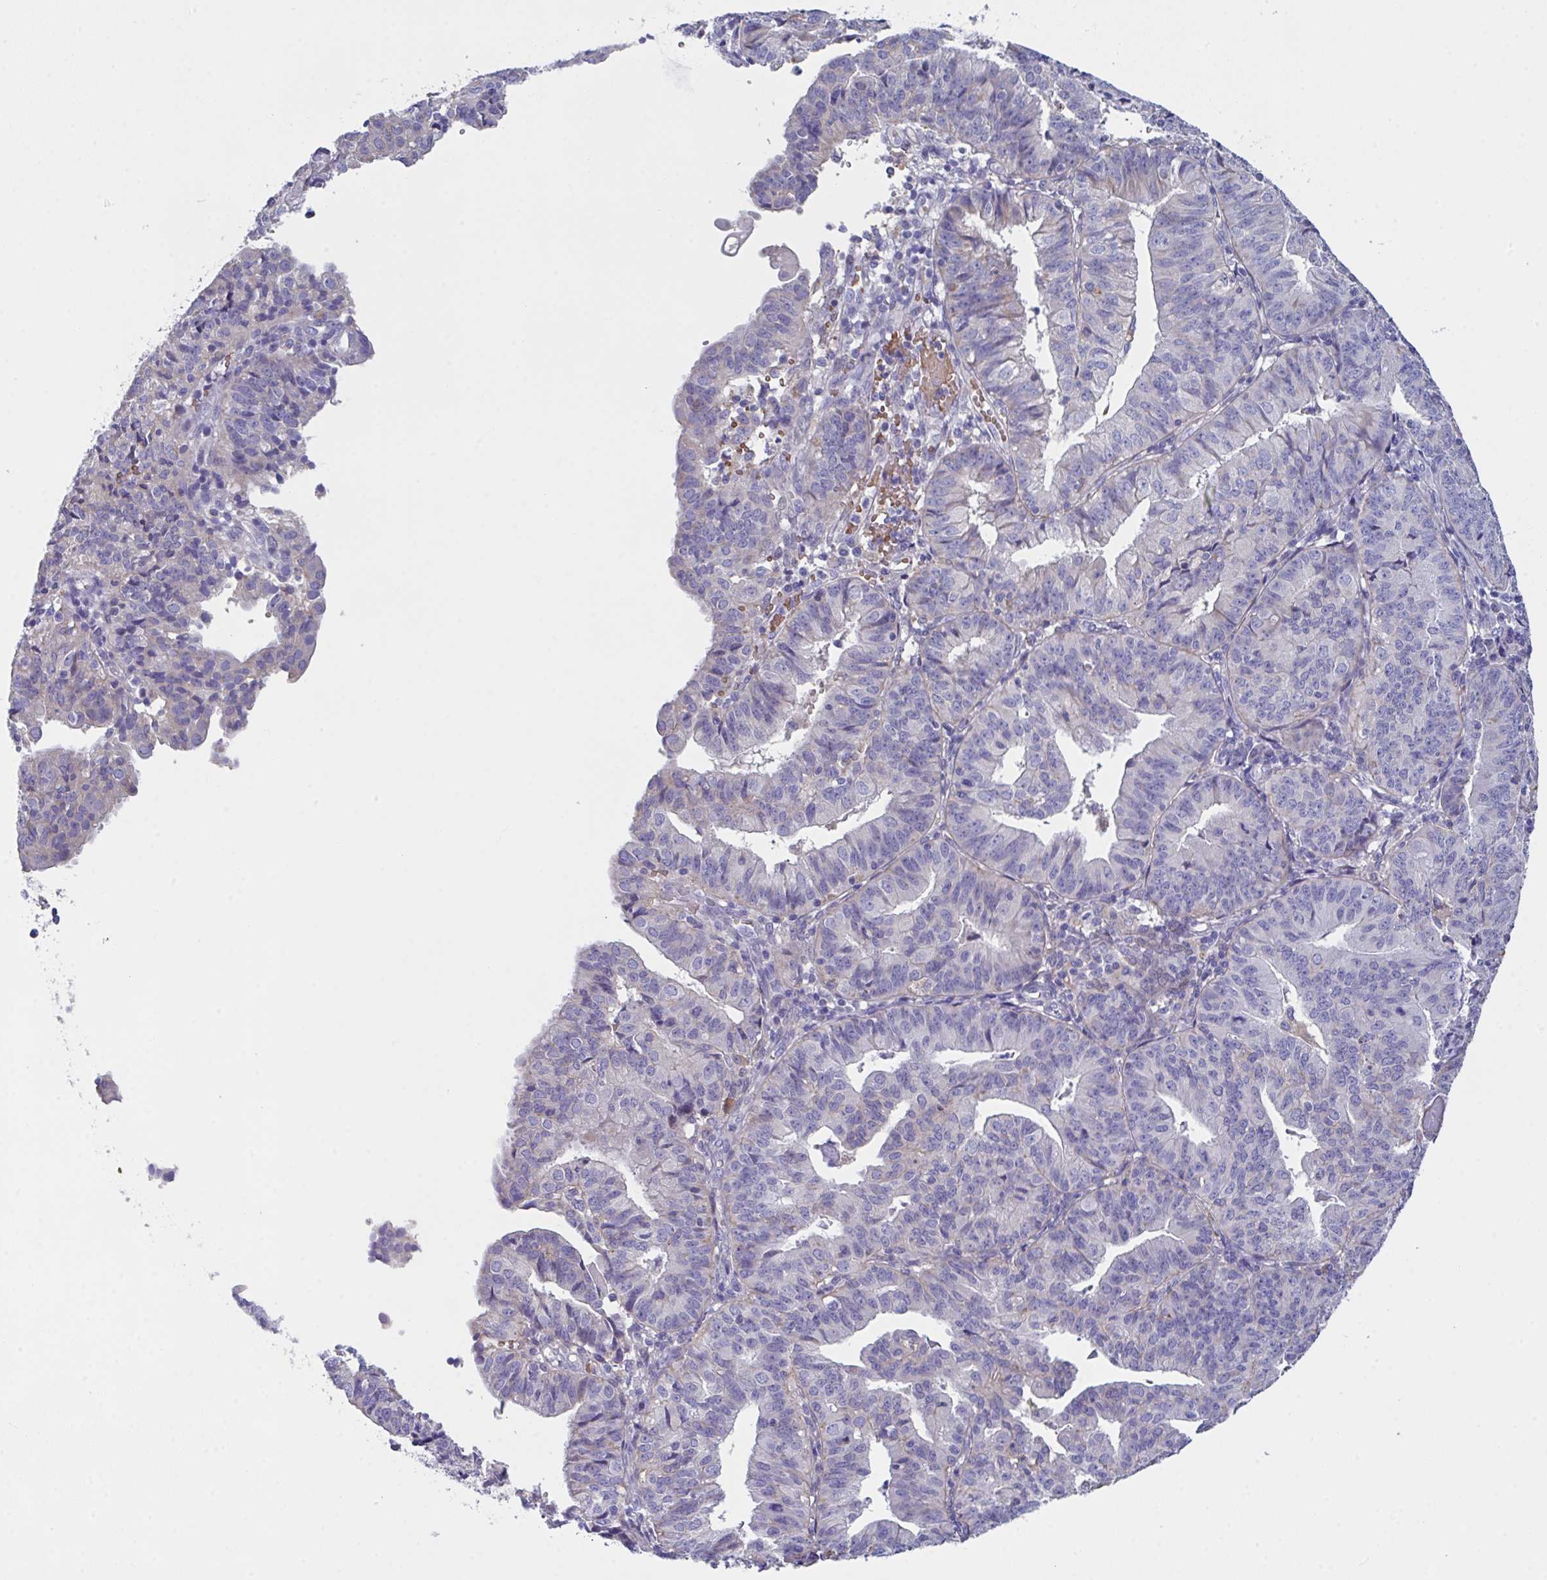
{"staining": {"intensity": "negative", "quantity": "none", "location": "none"}, "tissue": "endometrial cancer", "cell_type": "Tumor cells", "image_type": "cancer", "snomed": [{"axis": "morphology", "description": "Adenocarcinoma, NOS"}, {"axis": "topography", "description": "Endometrium"}], "caption": "Immunohistochemical staining of endometrial cancer (adenocarcinoma) exhibits no significant positivity in tumor cells.", "gene": "TFAP2C", "patient": {"sex": "female", "age": 56}}